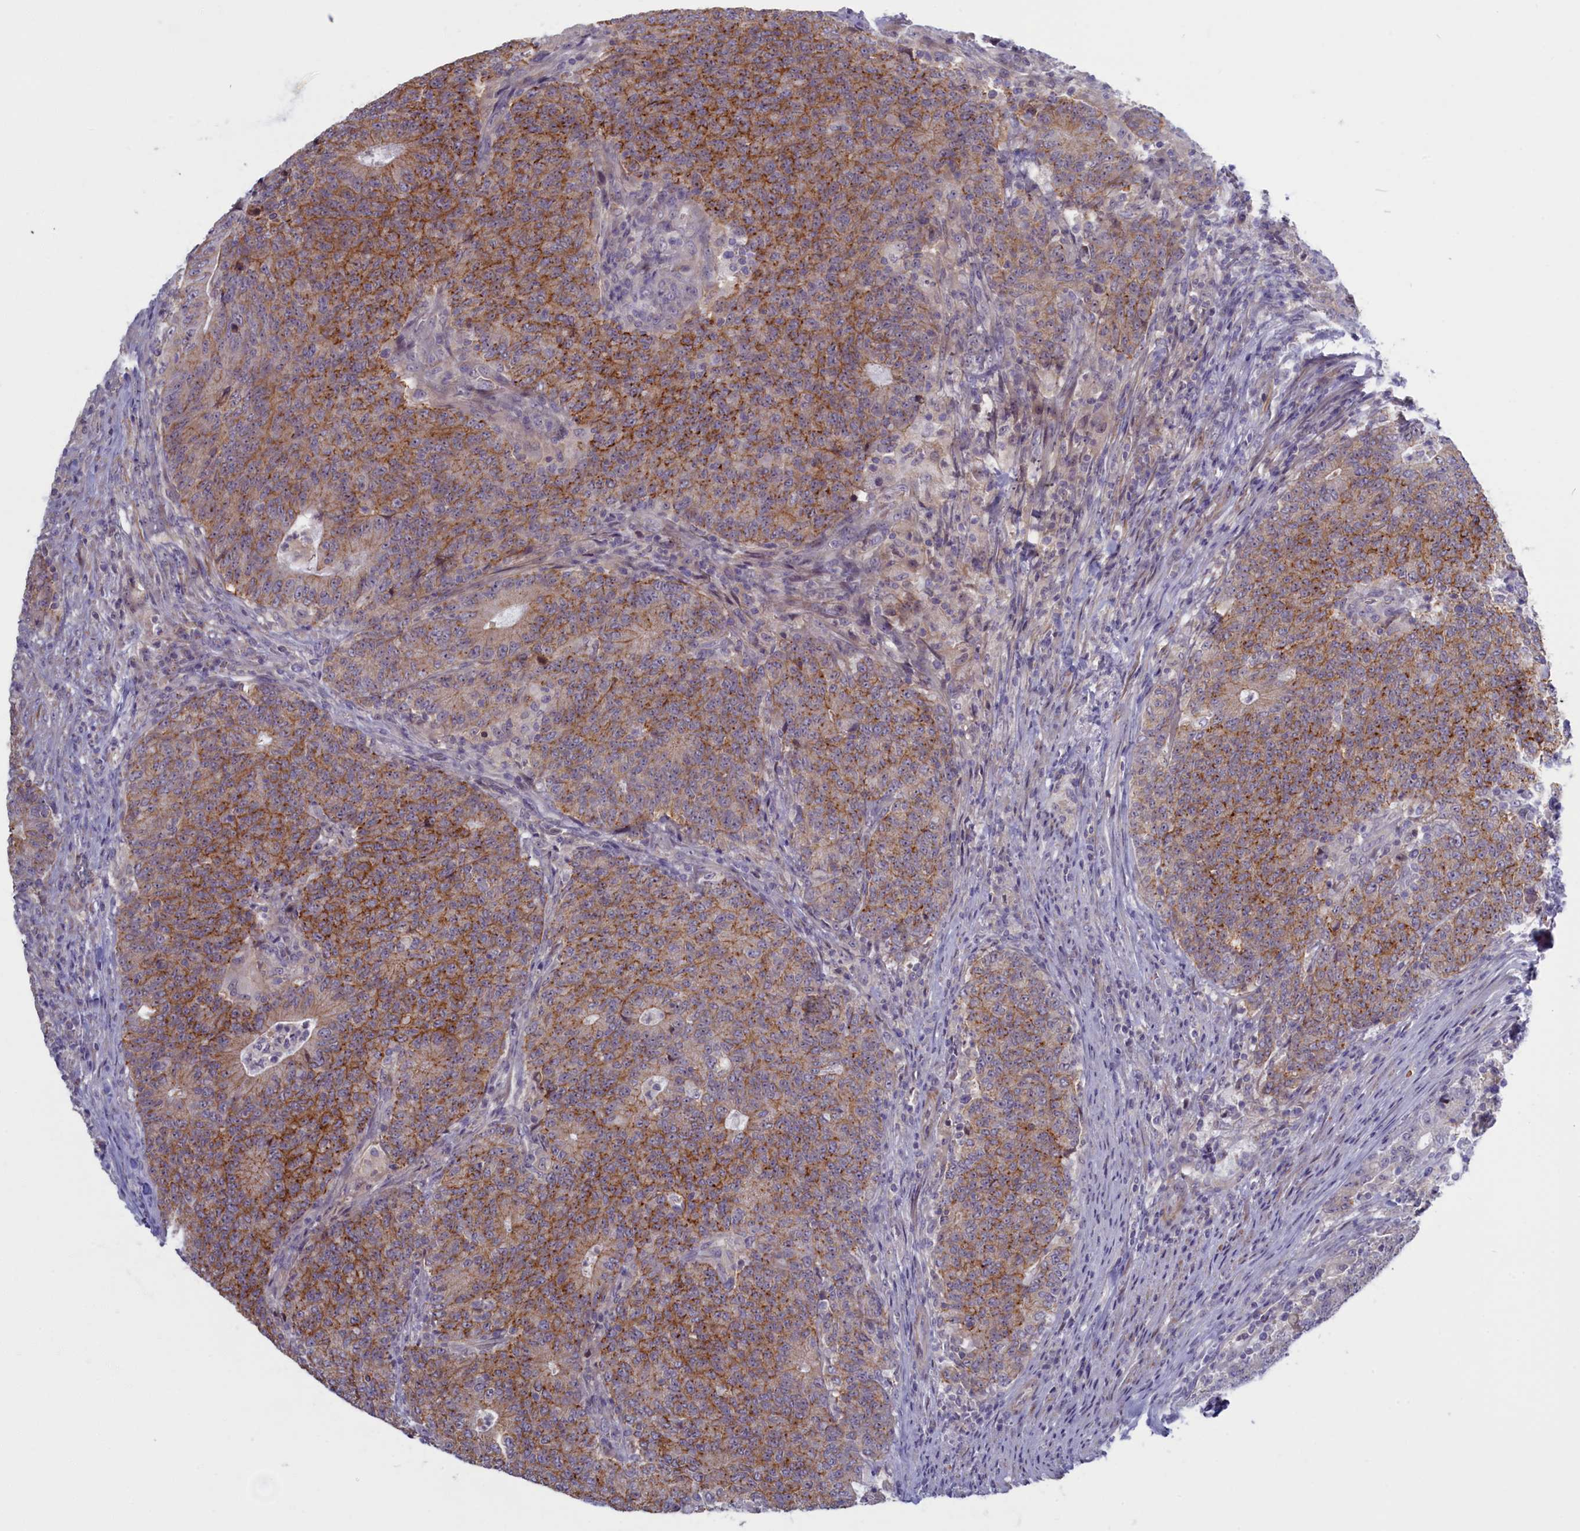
{"staining": {"intensity": "moderate", "quantity": ">75%", "location": "cytoplasmic/membranous"}, "tissue": "colorectal cancer", "cell_type": "Tumor cells", "image_type": "cancer", "snomed": [{"axis": "morphology", "description": "Adenocarcinoma, NOS"}, {"axis": "topography", "description": "Colon"}], "caption": "IHC (DAB (3,3'-diaminobenzidine)) staining of colorectal cancer (adenocarcinoma) shows moderate cytoplasmic/membranous protein positivity in approximately >75% of tumor cells. (DAB (3,3'-diaminobenzidine) = brown stain, brightfield microscopy at high magnification).", "gene": "TRPM4", "patient": {"sex": "female", "age": 75}}